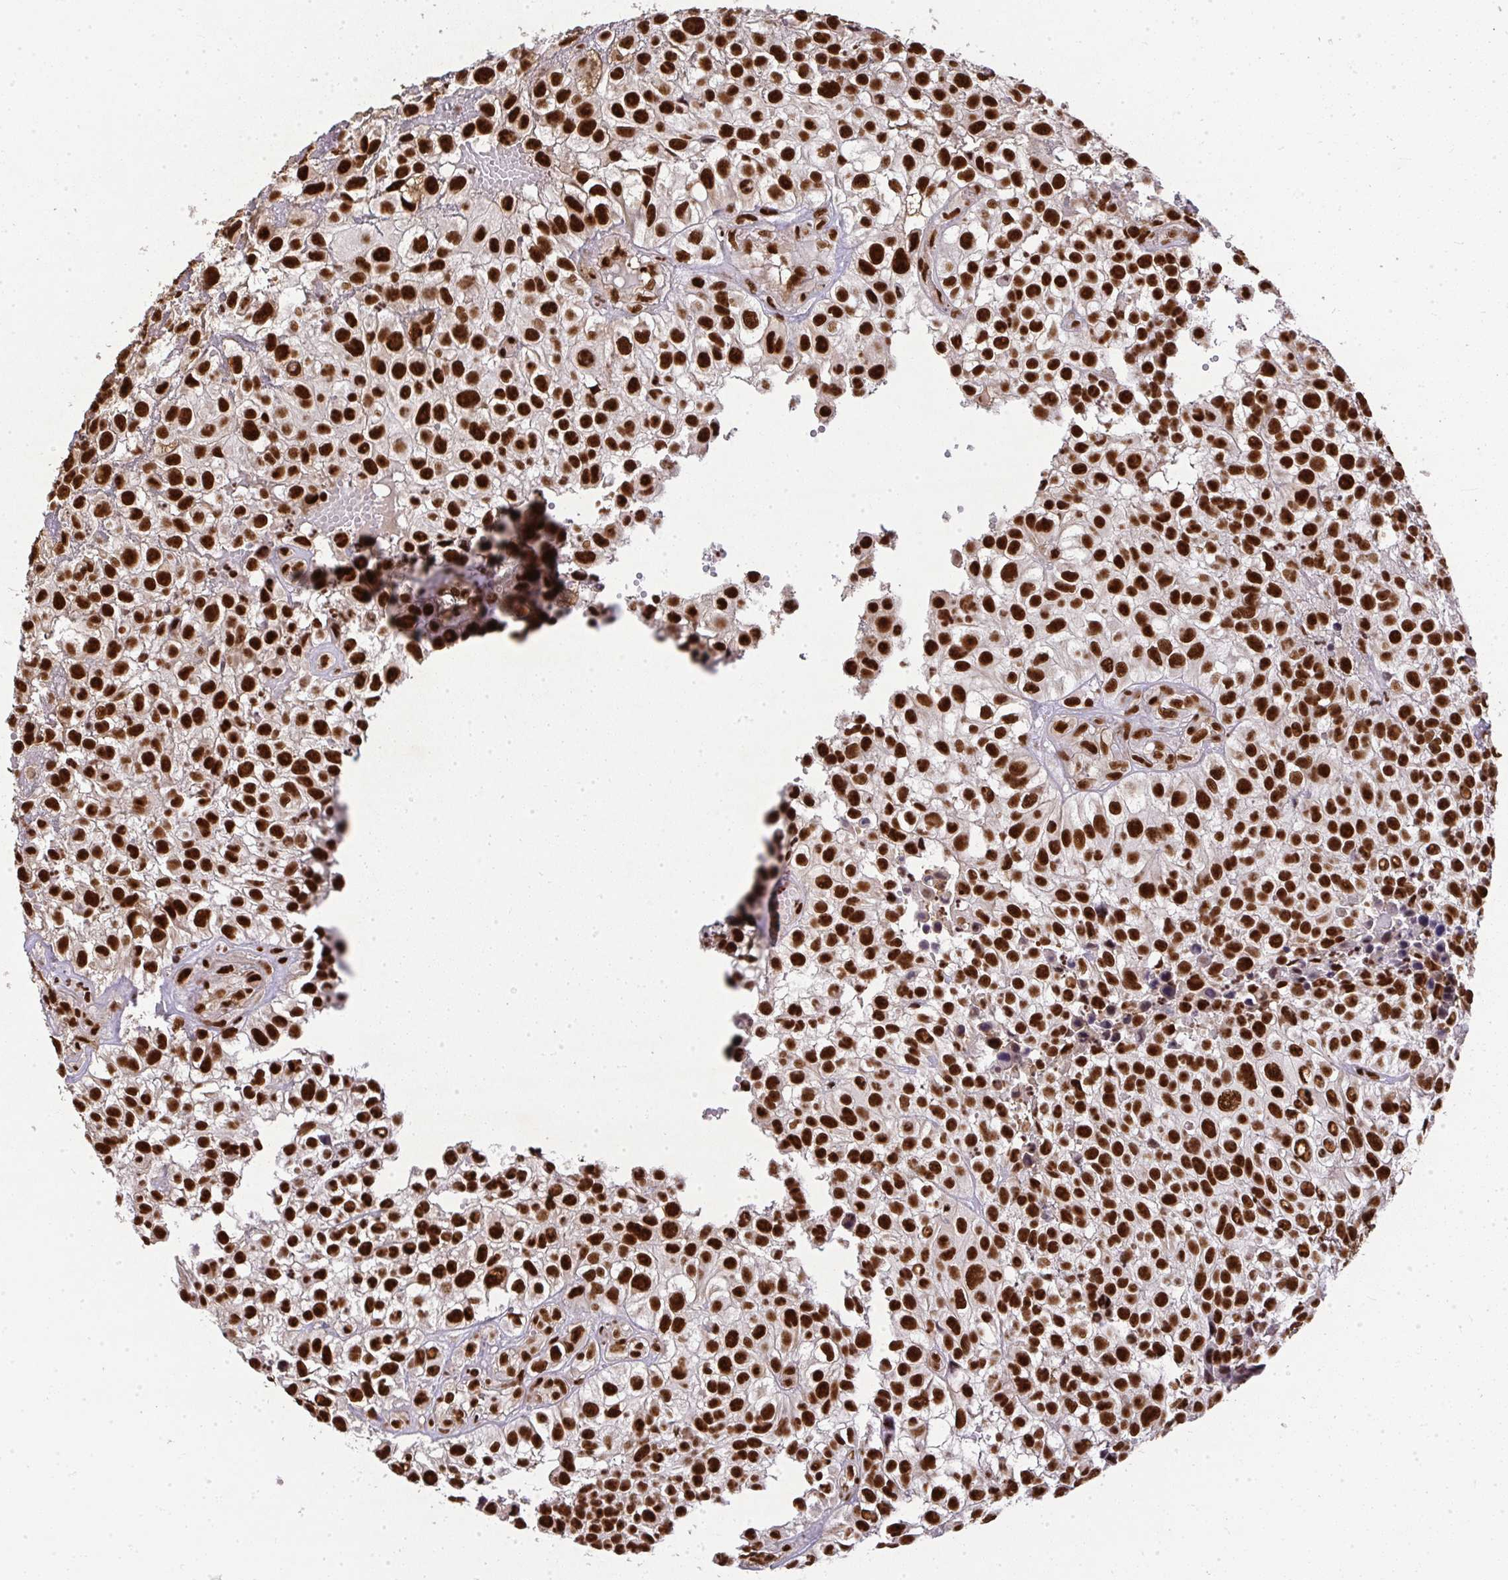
{"staining": {"intensity": "moderate", "quantity": ">75%", "location": "nuclear"}, "tissue": "urothelial cancer", "cell_type": "Tumor cells", "image_type": "cancer", "snomed": [{"axis": "morphology", "description": "Urothelial carcinoma, High grade"}, {"axis": "topography", "description": "Urinary bladder"}], "caption": "This is an image of immunohistochemistry staining of high-grade urothelial carcinoma, which shows moderate staining in the nuclear of tumor cells.", "gene": "U2AF1", "patient": {"sex": "male", "age": 56}}